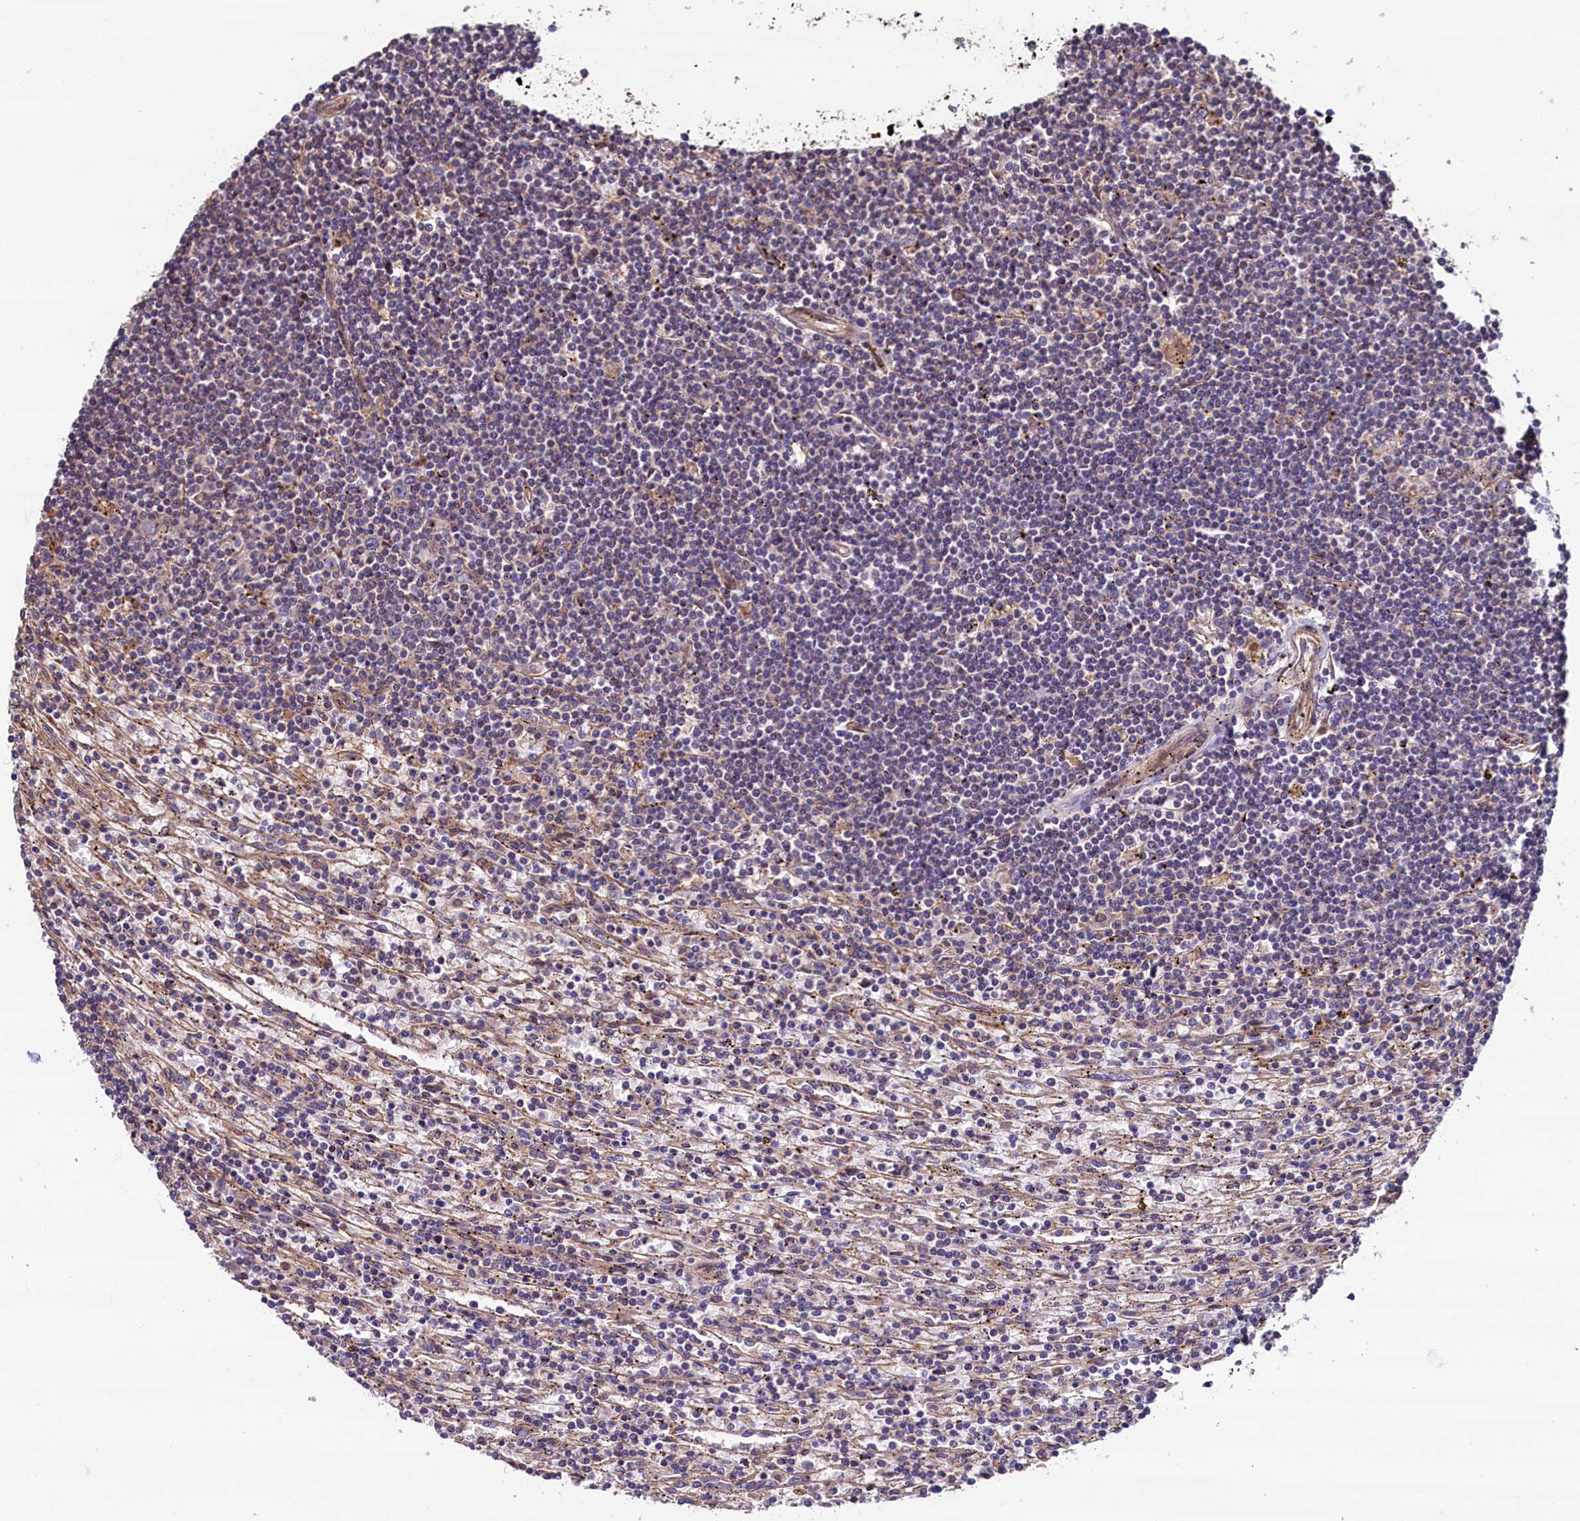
{"staining": {"intensity": "negative", "quantity": "none", "location": "none"}, "tissue": "lymphoma", "cell_type": "Tumor cells", "image_type": "cancer", "snomed": [{"axis": "morphology", "description": "Malignant lymphoma, non-Hodgkin's type, Low grade"}, {"axis": "topography", "description": "Spleen"}], "caption": "Tumor cells show no significant staining in lymphoma.", "gene": "ATXN2L", "patient": {"sex": "male", "age": 76}}